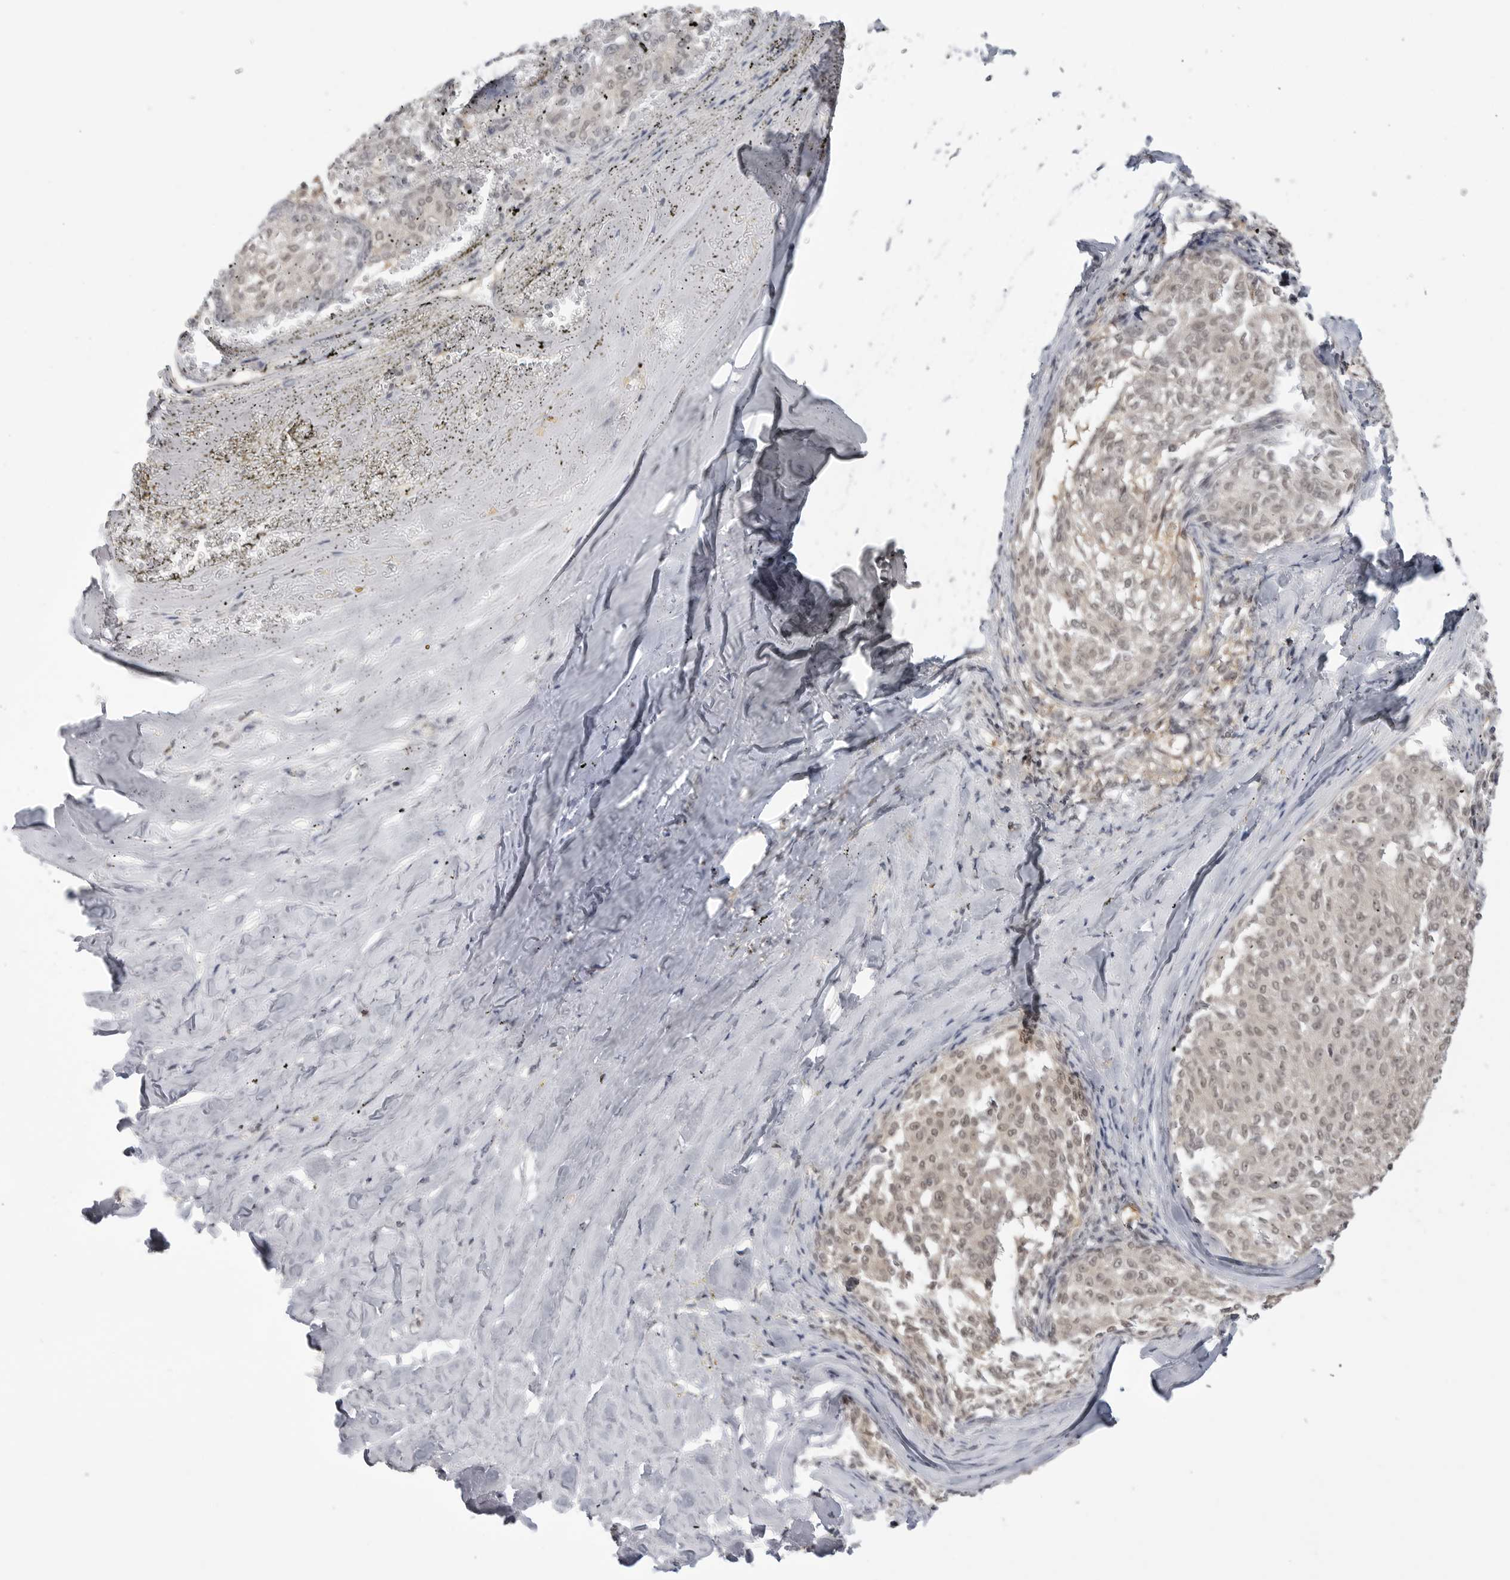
{"staining": {"intensity": "weak", "quantity": ">75%", "location": "nuclear"}, "tissue": "melanoma", "cell_type": "Tumor cells", "image_type": "cancer", "snomed": [{"axis": "morphology", "description": "Malignant melanoma, NOS"}, {"axis": "topography", "description": "Skin"}], "caption": "Immunohistochemical staining of melanoma exhibits low levels of weak nuclear positivity in about >75% of tumor cells. (Stains: DAB in brown, nuclei in blue, Microscopy: brightfield microscopy at high magnification).", "gene": "YWHAG", "patient": {"sex": "female", "age": 72}}